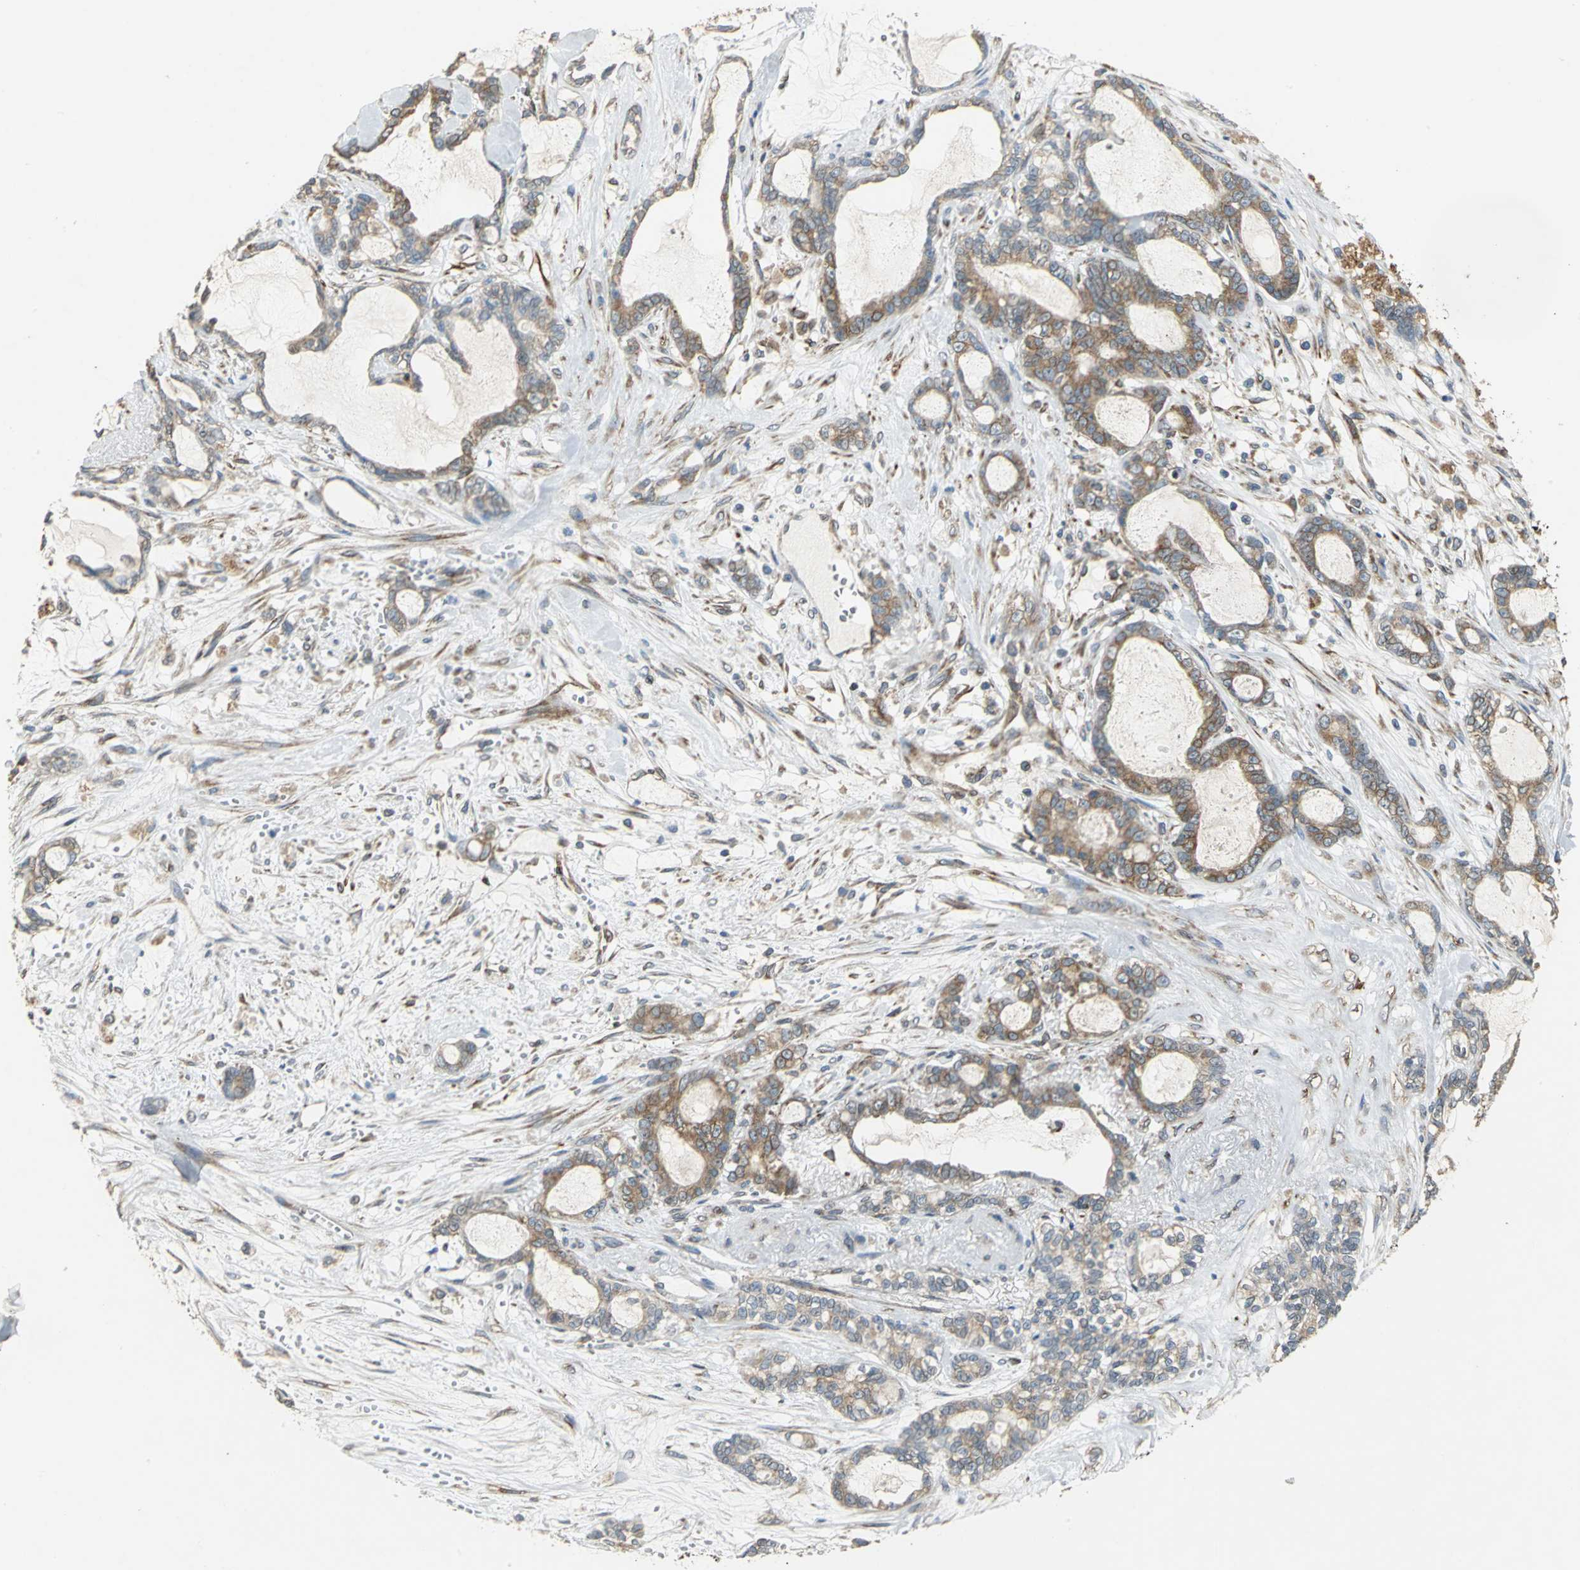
{"staining": {"intensity": "weak", "quantity": ">75%", "location": "cytoplasmic/membranous"}, "tissue": "pancreatic cancer", "cell_type": "Tumor cells", "image_type": "cancer", "snomed": [{"axis": "morphology", "description": "Adenocarcinoma, NOS"}, {"axis": "topography", "description": "Pancreas"}], "caption": "Pancreatic cancer tissue shows weak cytoplasmic/membranous expression in about >75% of tumor cells, visualized by immunohistochemistry. Using DAB (brown) and hematoxylin (blue) stains, captured at high magnification using brightfield microscopy.", "gene": "SYVN1", "patient": {"sex": "female", "age": 73}}